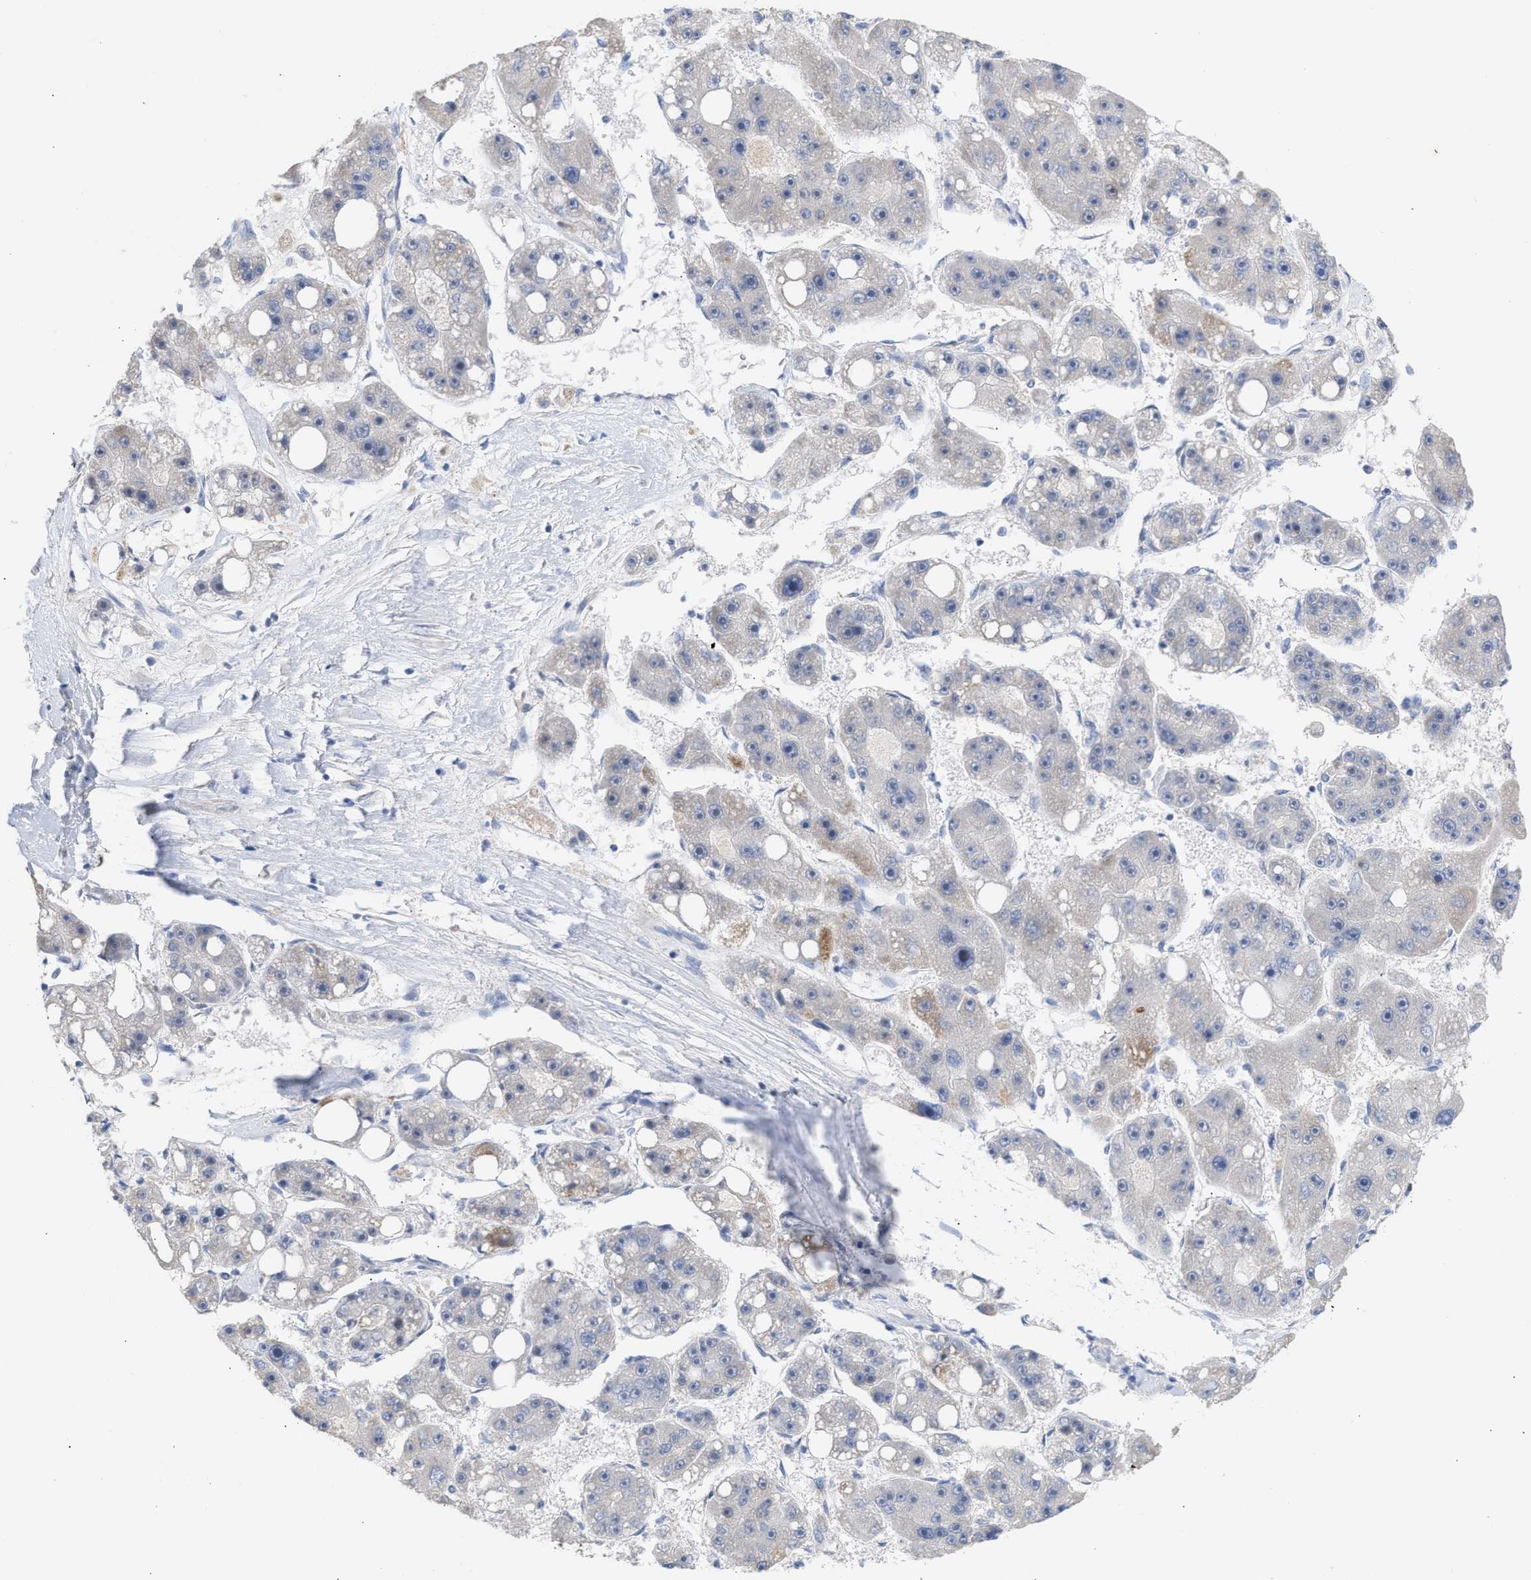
{"staining": {"intensity": "negative", "quantity": "none", "location": "none"}, "tissue": "liver cancer", "cell_type": "Tumor cells", "image_type": "cancer", "snomed": [{"axis": "morphology", "description": "Carcinoma, Hepatocellular, NOS"}, {"axis": "topography", "description": "Liver"}], "caption": "High power microscopy histopathology image of an immunohistochemistry histopathology image of hepatocellular carcinoma (liver), revealing no significant expression in tumor cells. Nuclei are stained in blue.", "gene": "ACOT13", "patient": {"sex": "female", "age": 61}}